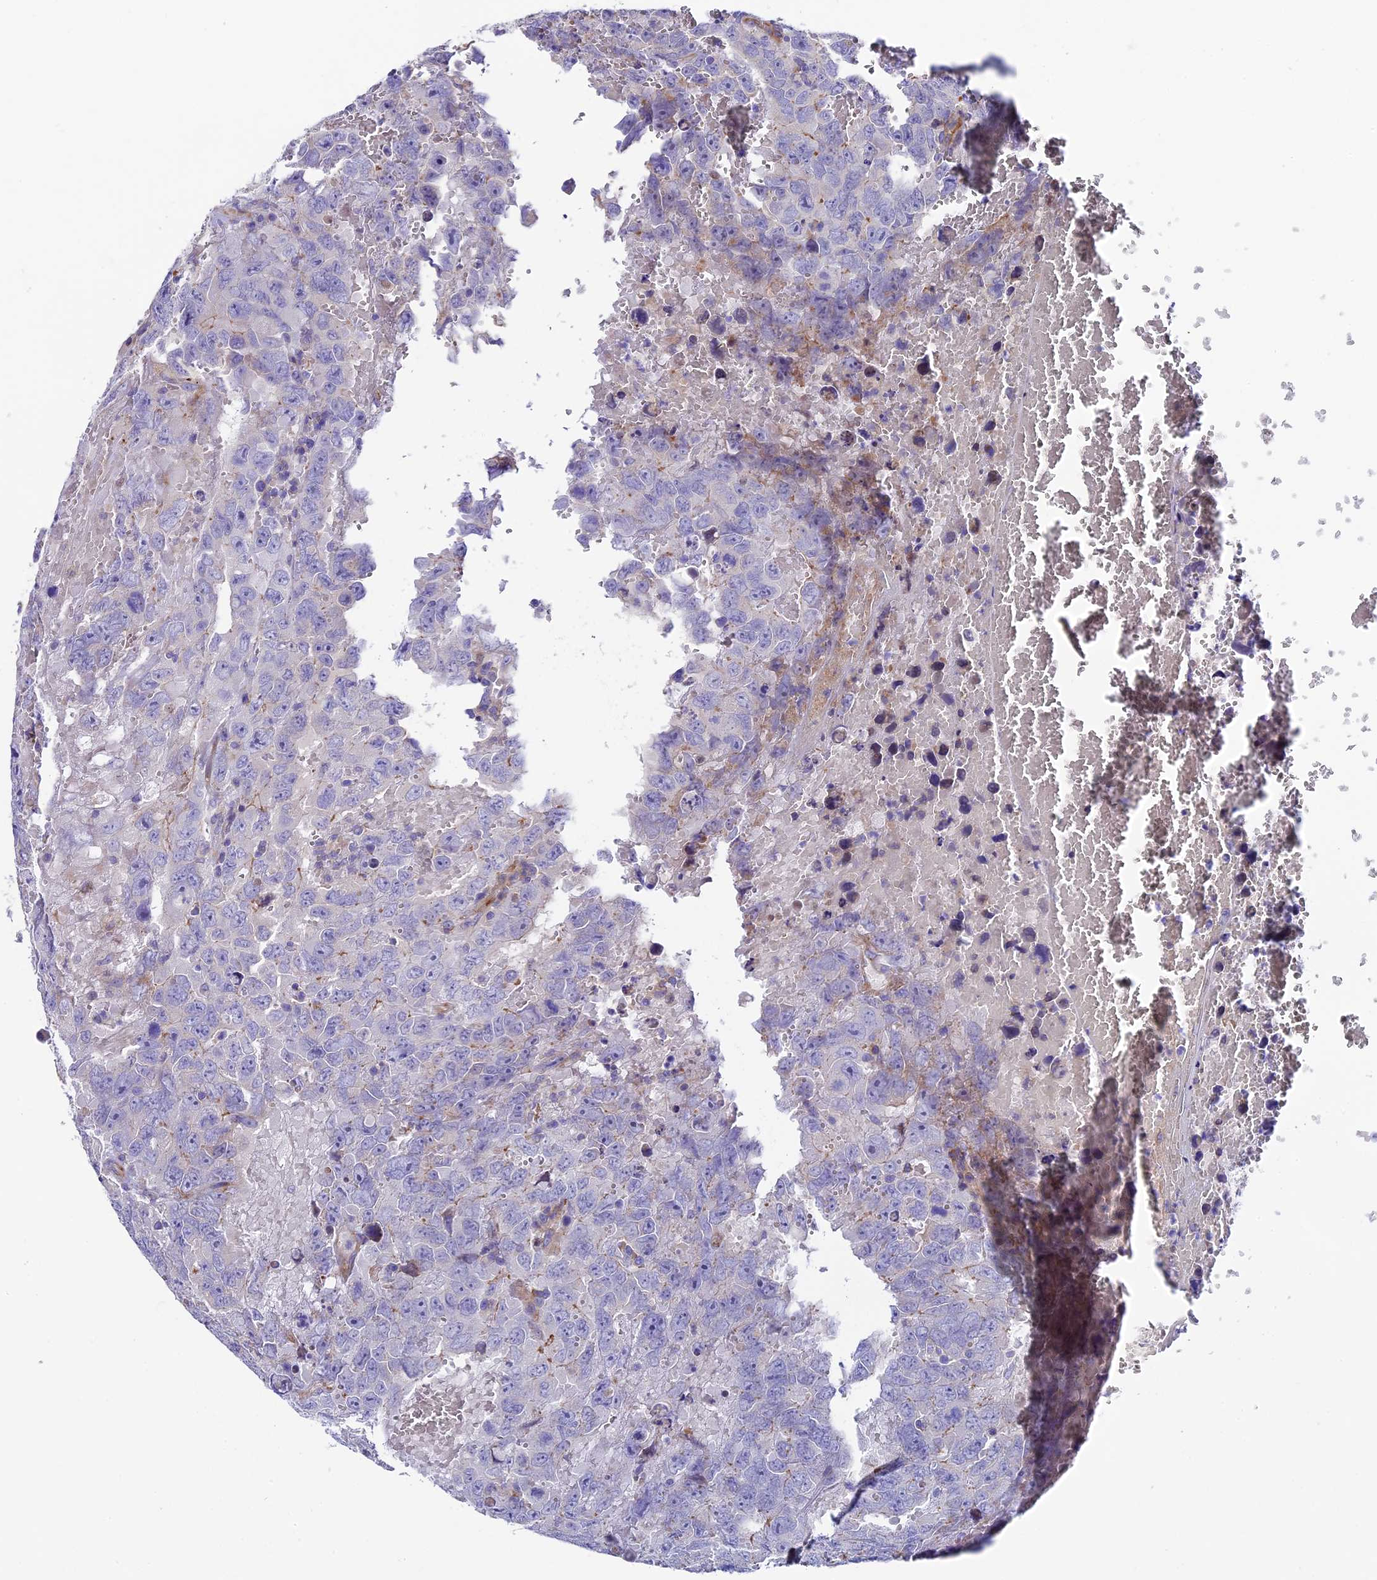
{"staining": {"intensity": "negative", "quantity": "none", "location": "none"}, "tissue": "testis cancer", "cell_type": "Tumor cells", "image_type": "cancer", "snomed": [{"axis": "morphology", "description": "Carcinoma, Embryonal, NOS"}, {"axis": "topography", "description": "Testis"}], "caption": "This is a histopathology image of IHC staining of testis cancer (embryonal carcinoma), which shows no staining in tumor cells.", "gene": "PIGU", "patient": {"sex": "male", "age": 45}}